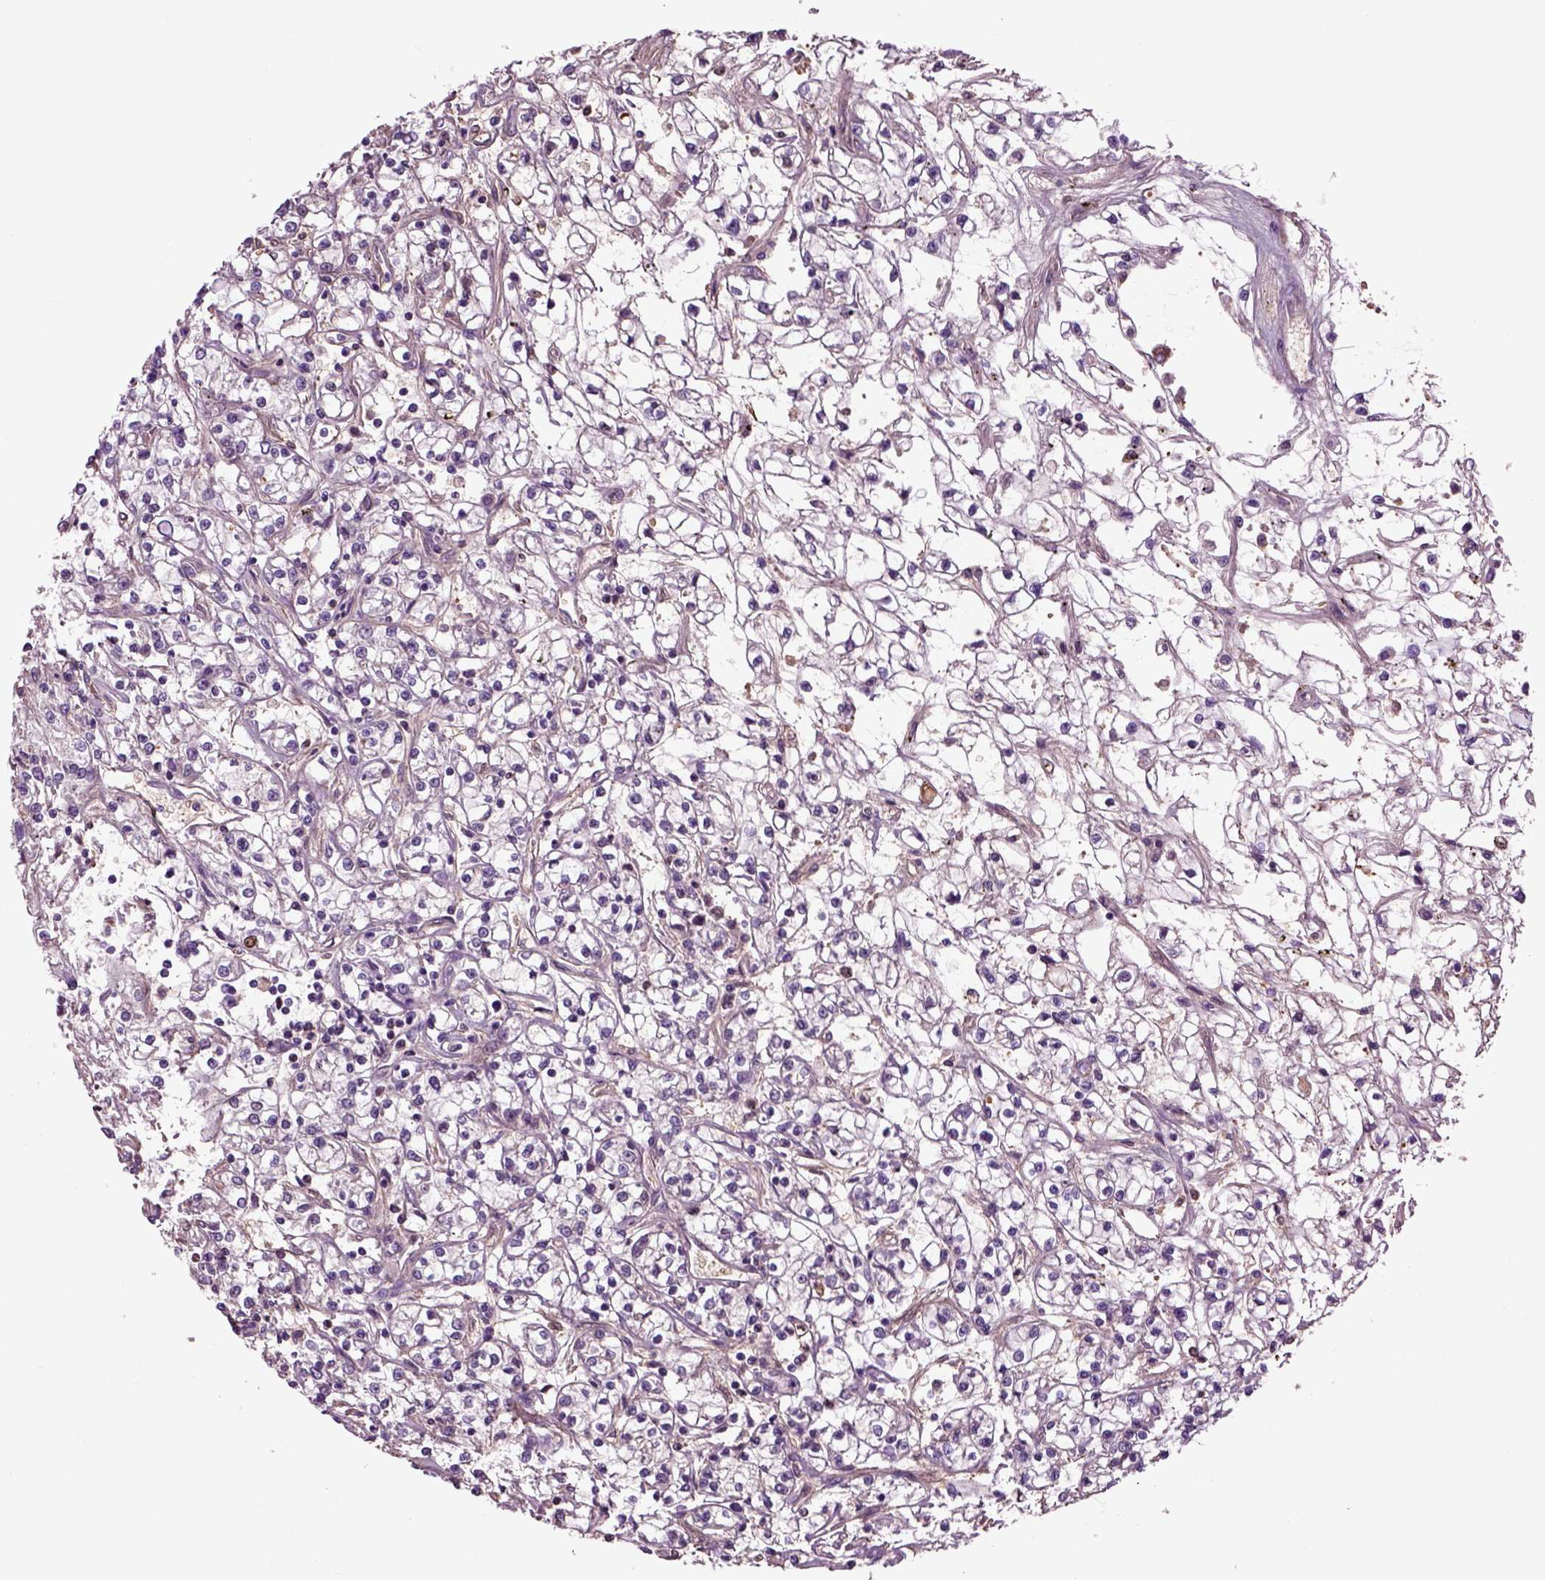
{"staining": {"intensity": "negative", "quantity": "none", "location": "none"}, "tissue": "renal cancer", "cell_type": "Tumor cells", "image_type": "cancer", "snomed": [{"axis": "morphology", "description": "Adenocarcinoma, NOS"}, {"axis": "topography", "description": "Kidney"}], "caption": "IHC histopathology image of adenocarcinoma (renal) stained for a protein (brown), which reveals no expression in tumor cells.", "gene": "SPON1", "patient": {"sex": "female", "age": 59}}